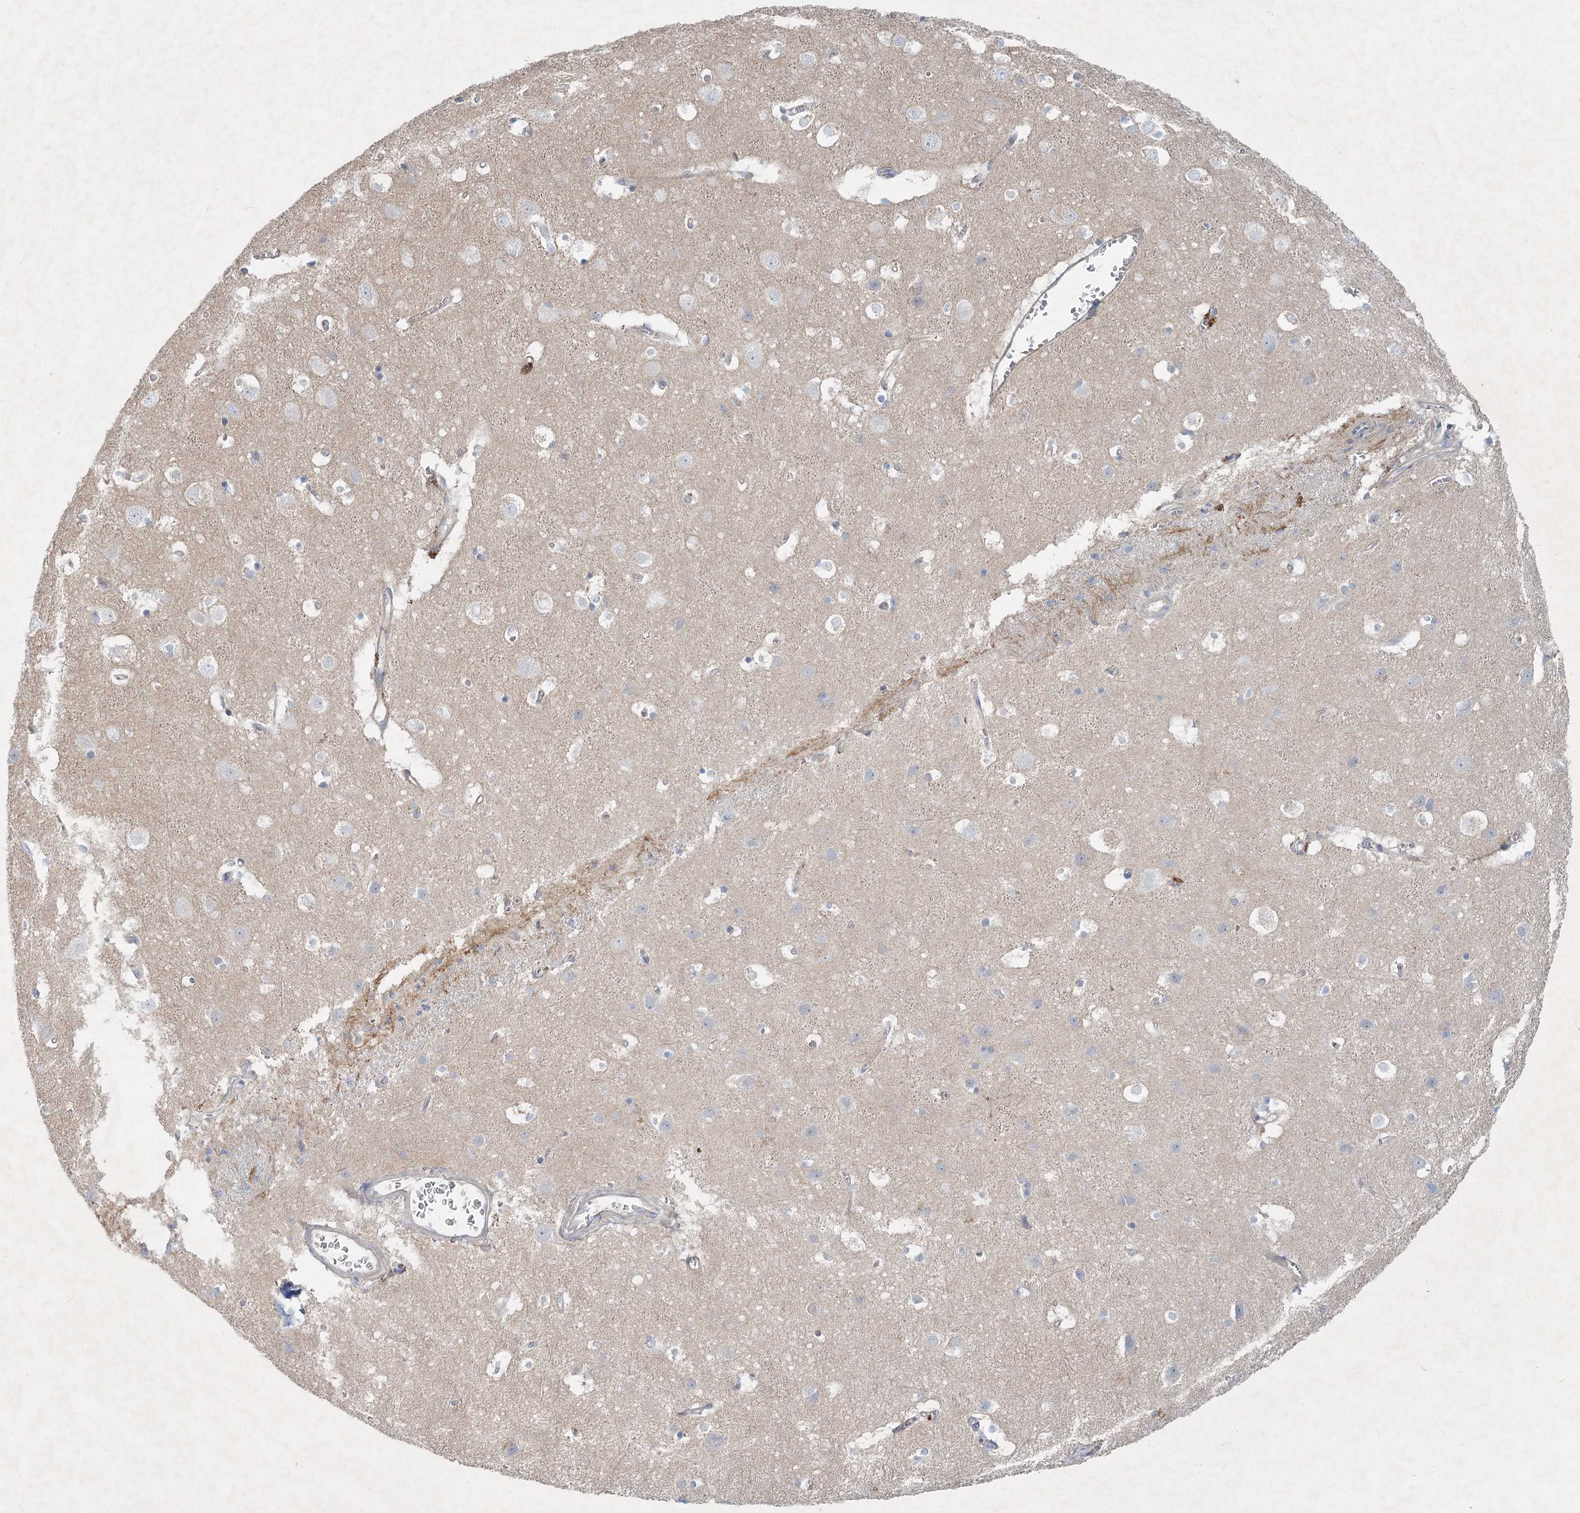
{"staining": {"intensity": "negative", "quantity": "none", "location": "none"}, "tissue": "cerebral cortex", "cell_type": "Endothelial cells", "image_type": "normal", "snomed": [{"axis": "morphology", "description": "Normal tissue, NOS"}, {"axis": "topography", "description": "Cerebral cortex"}], "caption": "Protein analysis of unremarkable cerebral cortex shows no significant expression in endothelial cells. (DAB (3,3'-diaminobenzidine) IHC, high magnification).", "gene": "DNMBP", "patient": {"sex": "male", "age": 54}}